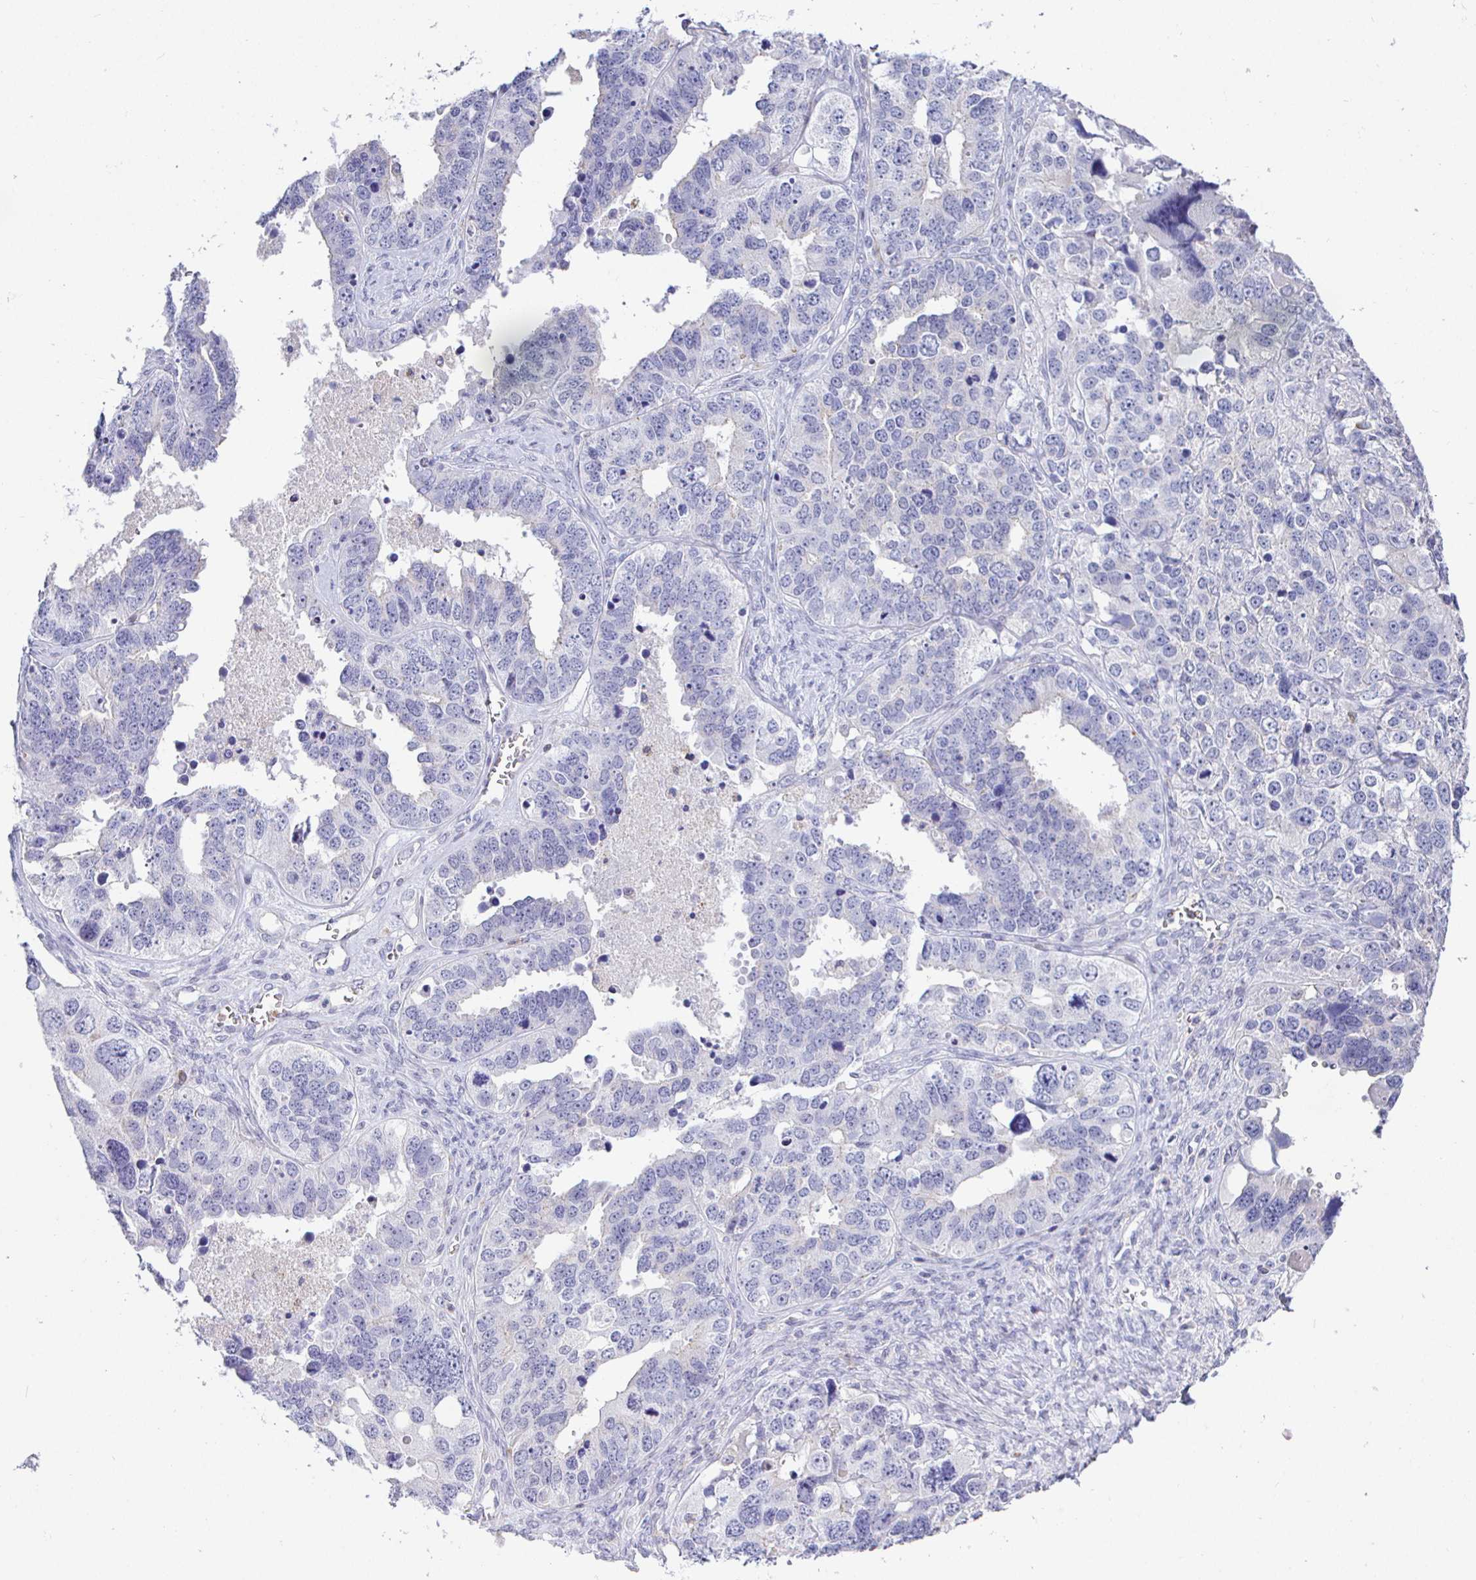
{"staining": {"intensity": "negative", "quantity": "none", "location": "none"}, "tissue": "ovarian cancer", "cell_type": "Tumor cells", "image_type": "cancer", "snomed": [{"axis": "morphology", "description": "Cystadenocarcinoma, serous, NOS"}, {"axis": "topography", "description": "Ovary"}], "caption": "The IHC image has no significant staining in tumor cells of ovarian cancer tissue.", "gene": "SIRPA", "patient": {"sex": "female", "age": 76}}